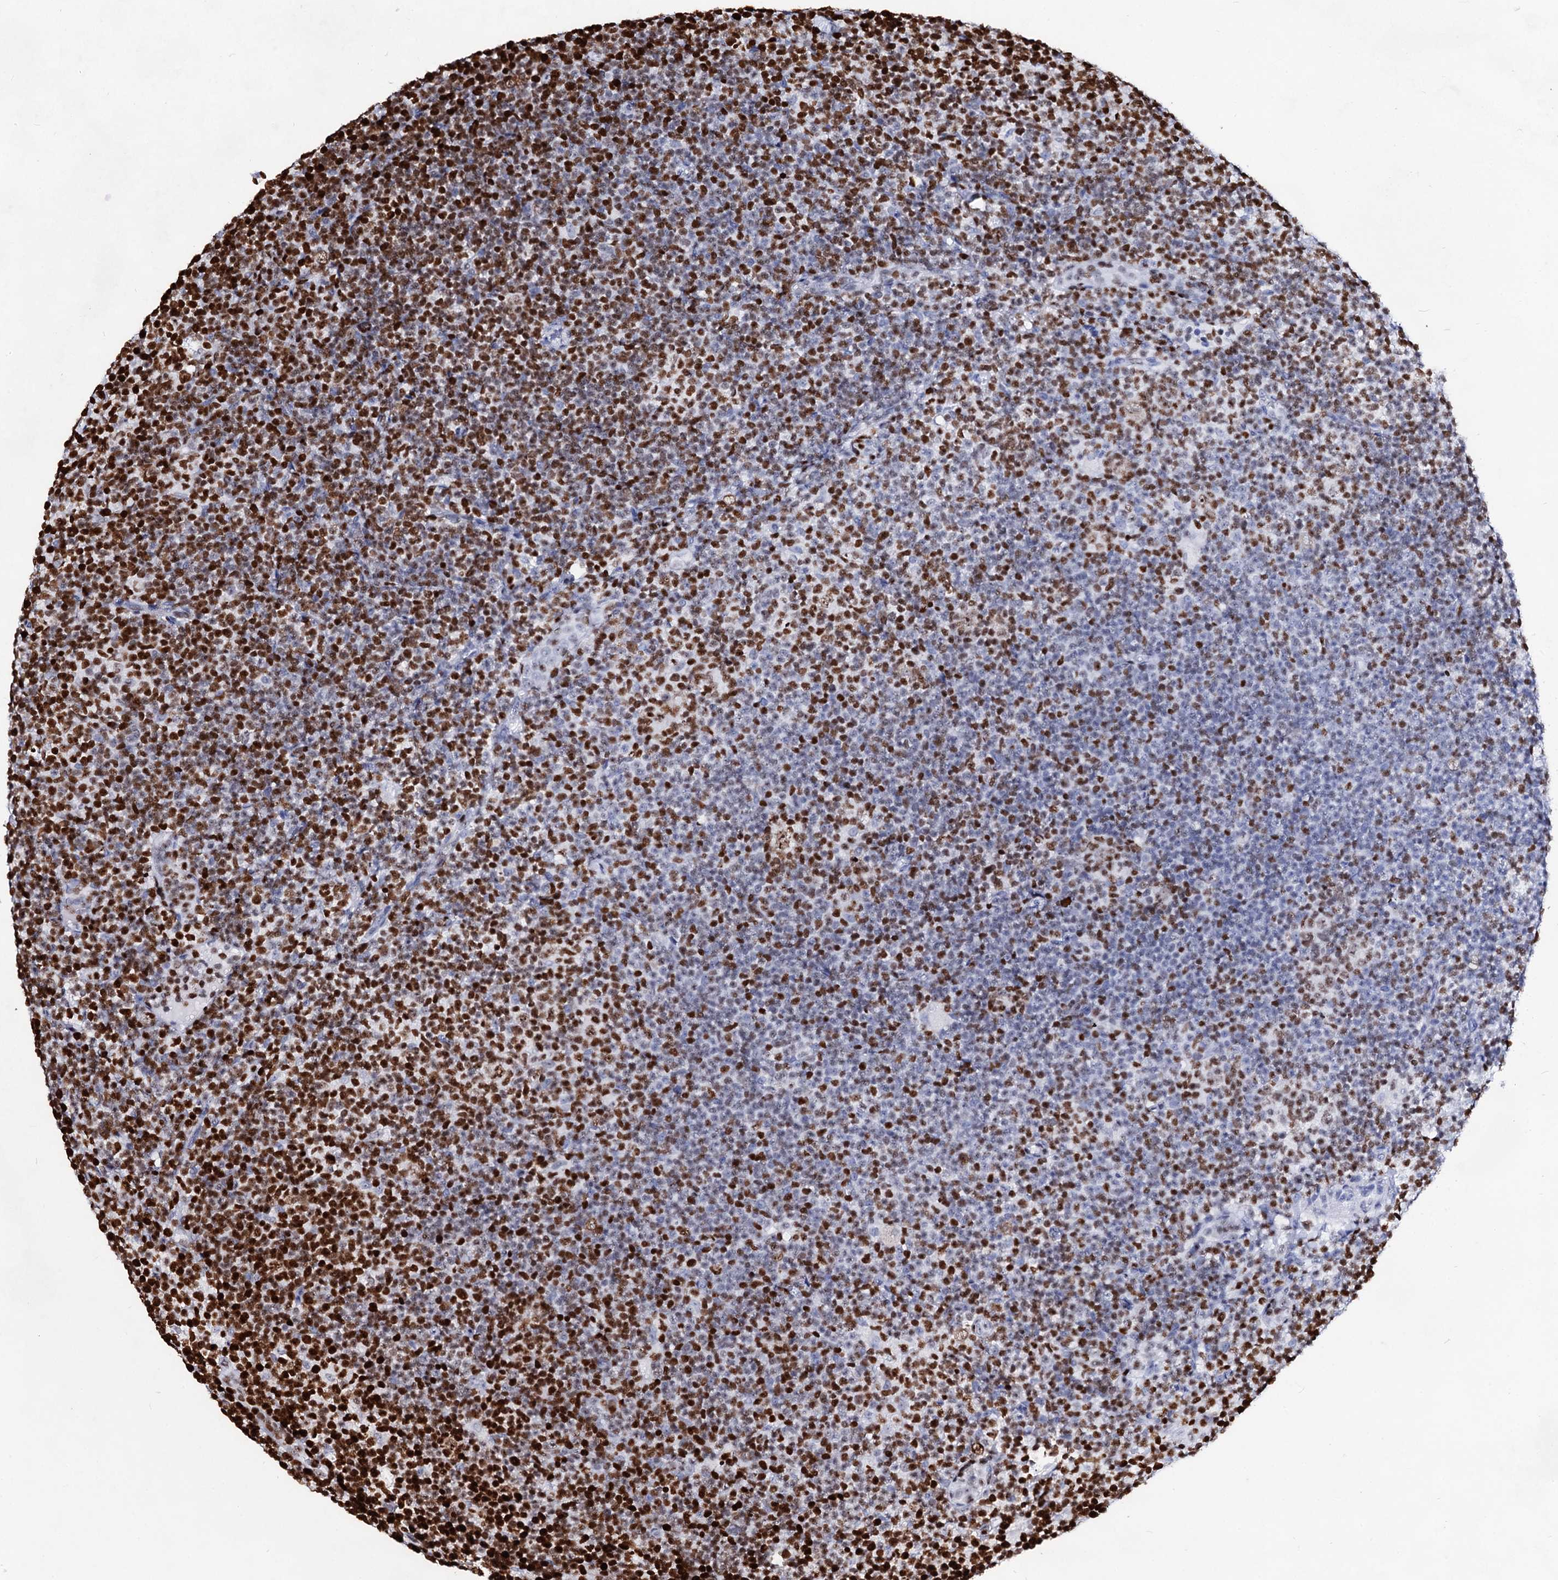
{"staining": {"intensity": "moderate", "quantity": "25%-75%", "location": "nuclear"}, "tissue": "lymphoma", "cell_type": "Tumor cells", "image_type": "cancer", "snomed": [{"axis": "morphology", "description": "Hodgkin's disease, NOS"}, {"axis": "topography", "description": "Lymph node"}], "caption": "Immunohistochemistry photomicrograph of neoplastic tissue: lymphoma stained using IHC displays medium levels of moderate protein expression localized specifically in the nuclear of tumor cells, appearing as a nuclear brown color.", "gene": "HMGB2", "patient": {"sex": "female", "age": 57}}